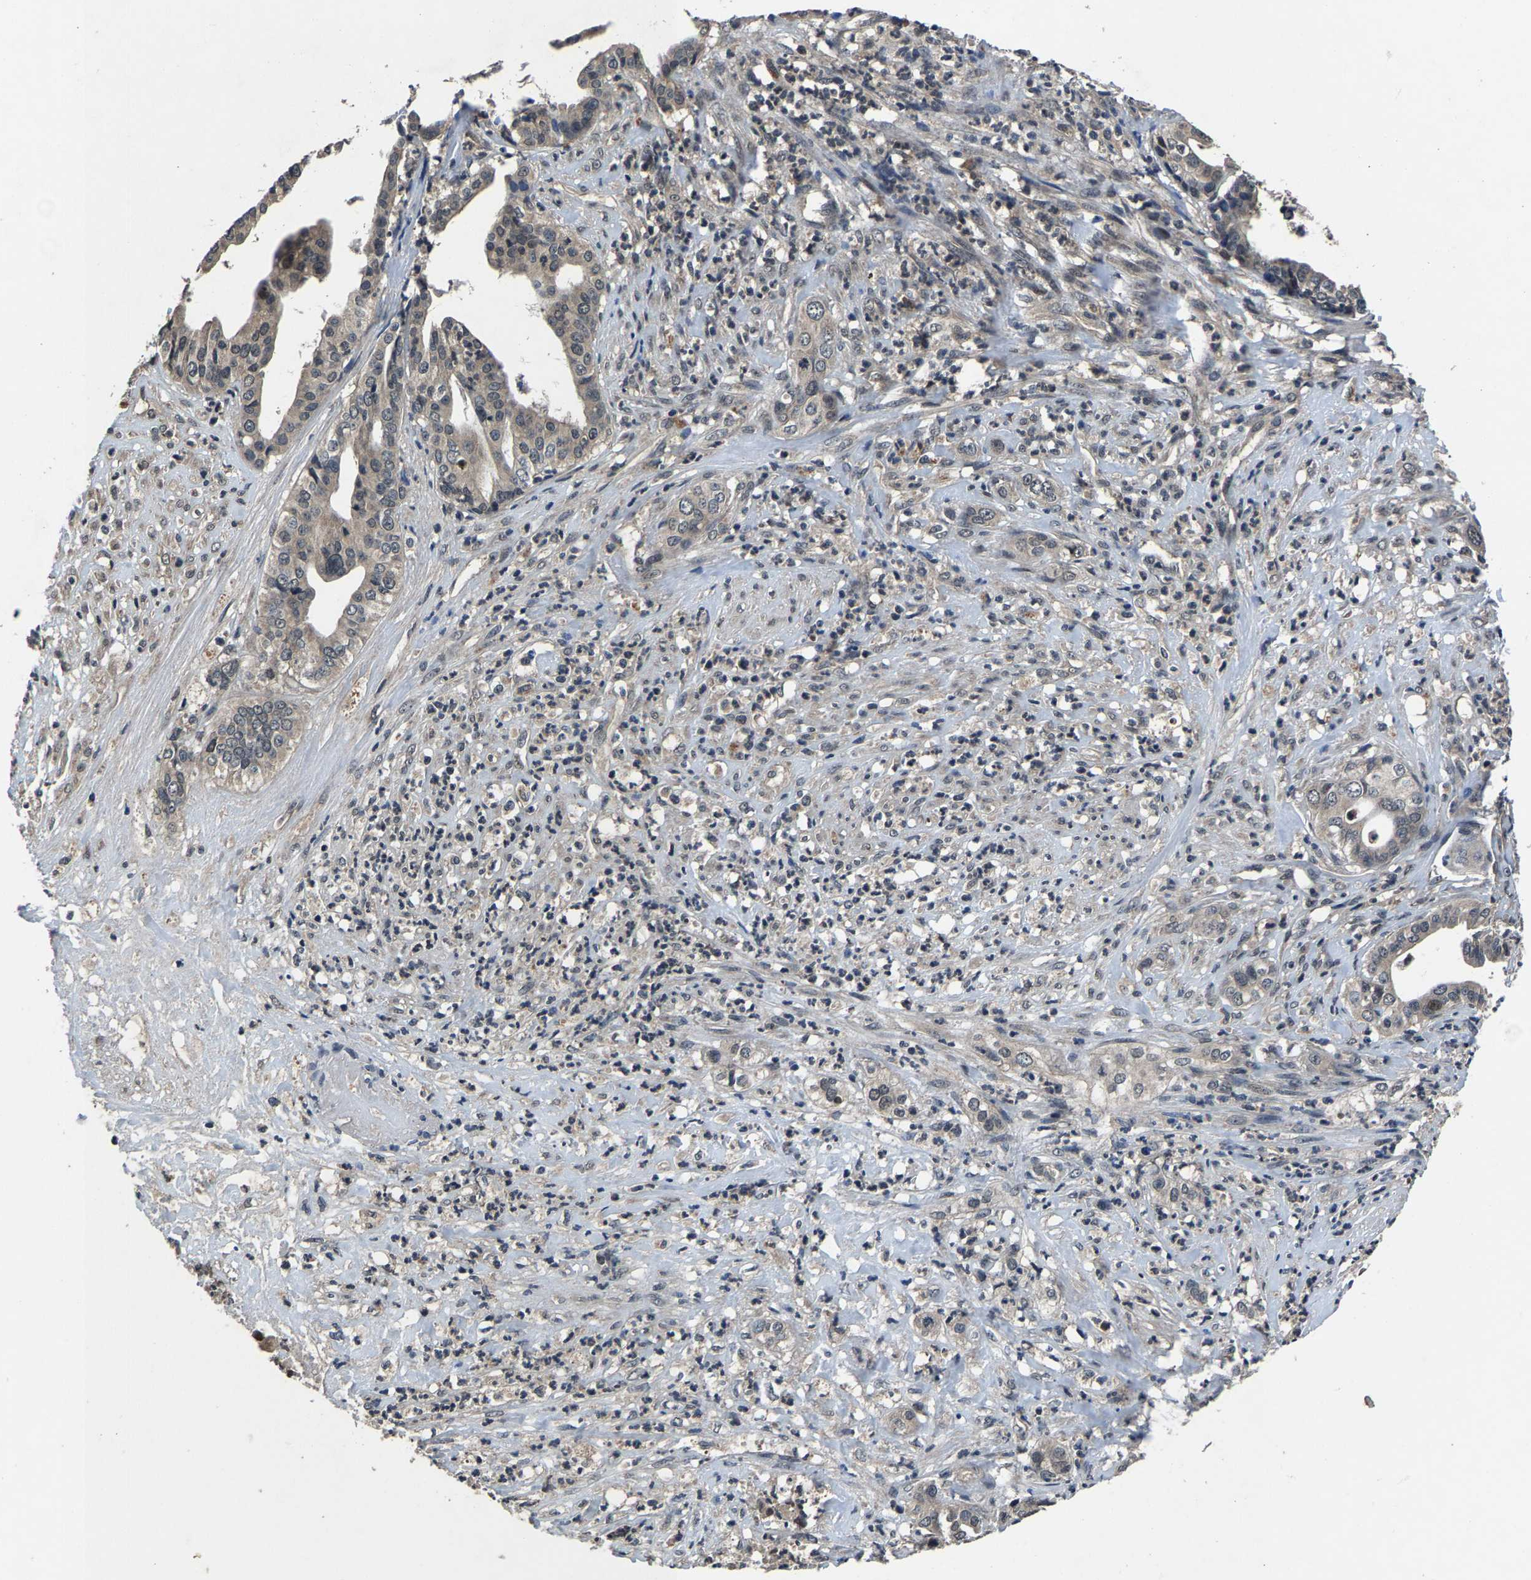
{"staining": {"intensity": "weak", "quantity": ">75%", "location": "cytoplasmic/membranous"}, "tissue": "liver cancer", "cell_type": "Tumor cells", "image_type": "cancer", "snomed": [{"axis": "morphology", "description": "Cholangiocarcinoma"}, {"axis": "topography", "description": "Liver"}], "caption": "Immunohistochemical staining of cholangiocarcinoma (liver) reveals weak cytoplasmic/membranous protein expression in approximately >75% of tumor cells.", "gene": "HUWE1", "patient": {"sex": "female", "age": 61}}